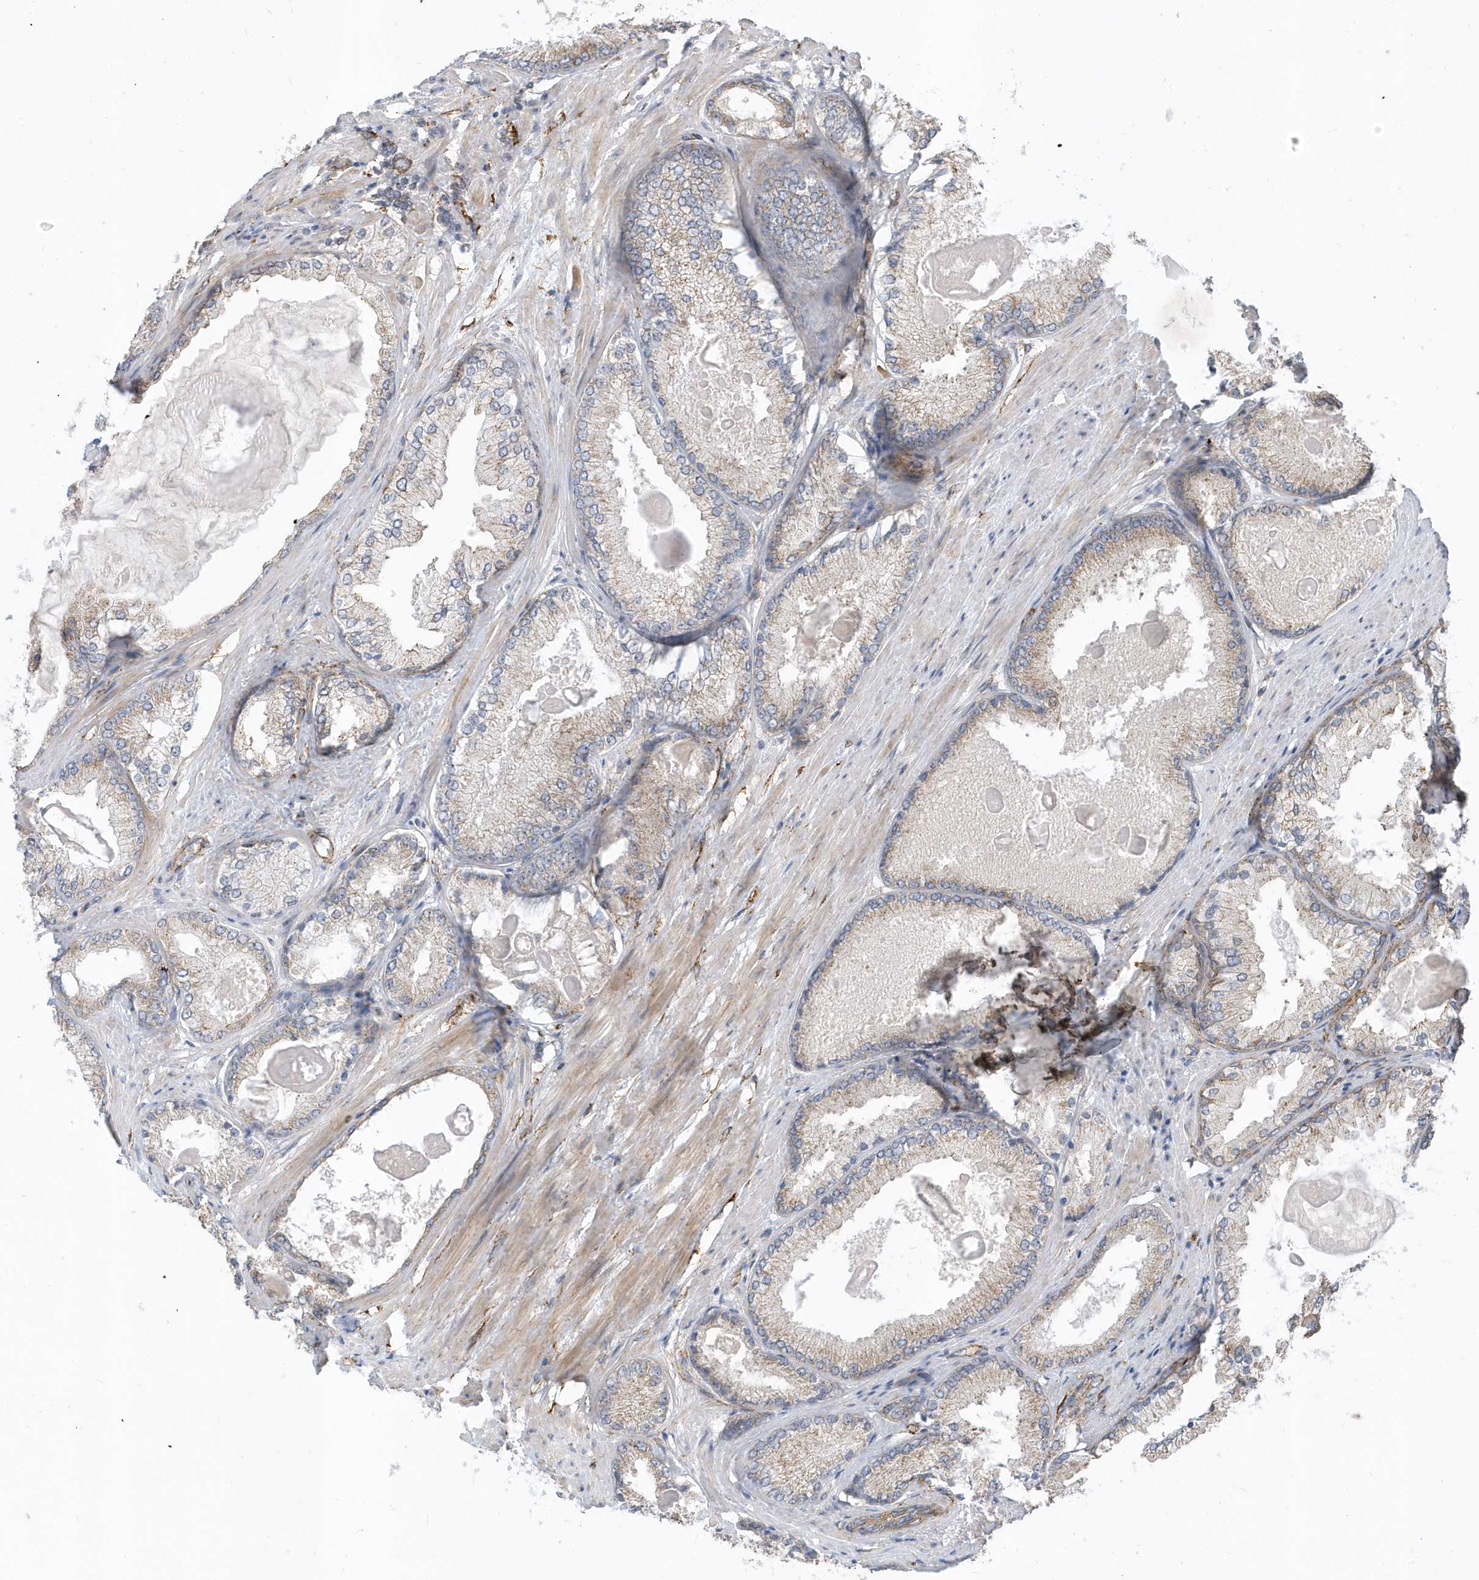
{"staining": {"intensity": "moderate", "quantity": "<25%", "location": "cytoplasmic/membranous"}, "tissue": "prostate cancer", "cell_type": "Tumor cells", "image_type": "cancer", "snomed": [{"axis": "morphology", "description": "Adenocarcinoma, High grade"}, {"axis": "topography", "description": "Prostate"}], "caption": "Moderate cytoplasmic/membranous staining is present in approximately <25% of tumor cells in prostate cancer. The protein of interest is stained brown, and the nuclei are stained in blue (DAB IHC with brightfield microscopy, high magnification).", "gene": "HRH4", "patient": {"sex": "male", "age": 66}}